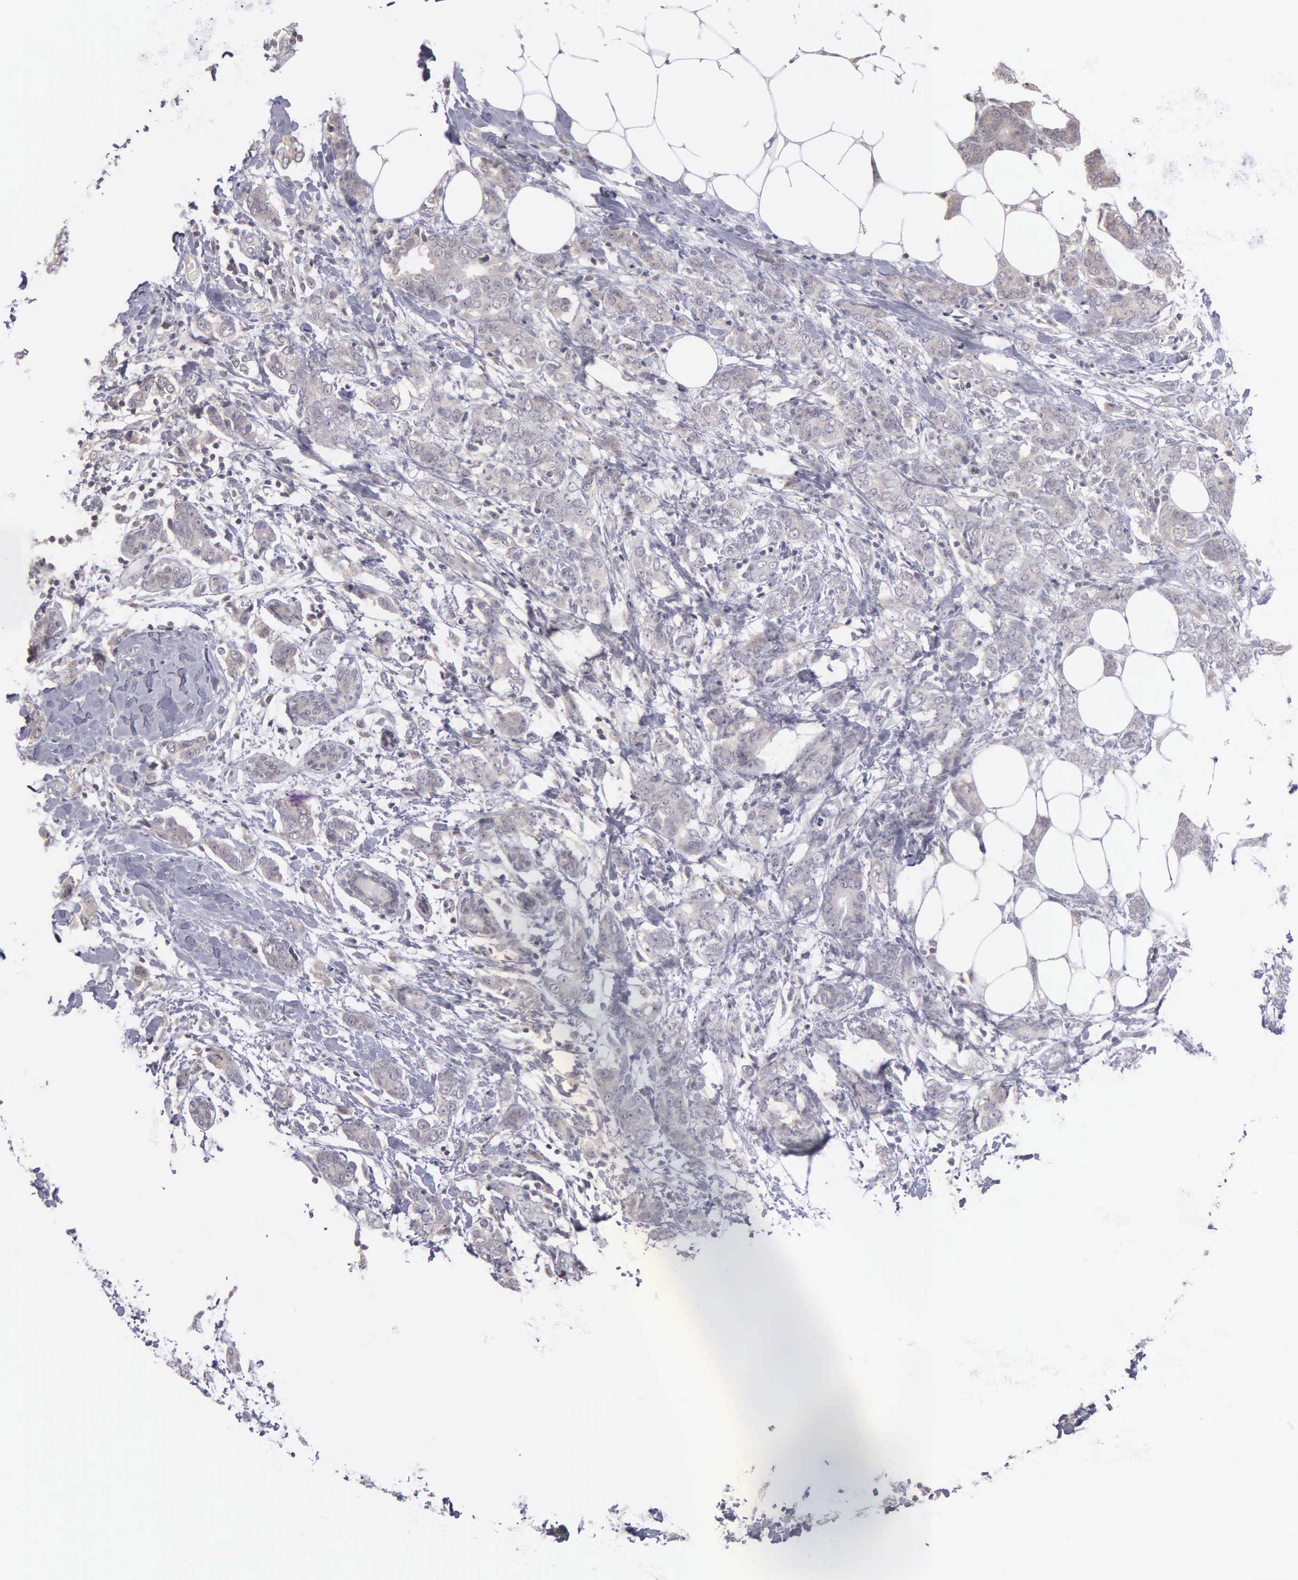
{"staining": {"intensity": "negative", "quantity": "none", "location": "none"}, "tissue": "breast cancer", "cell_type": "Tumor cells", "image_type": "cancer", "snomed": [{"axis": "morphology", "description": "Duct carcinoma"}, {"axis": "topography", "description": "Breast"}], "caption": "The image displays no significant expression in tumor cells of breast cancer.", "gene": "BRD1", "patient": {"sex": "female", "age": 53}}